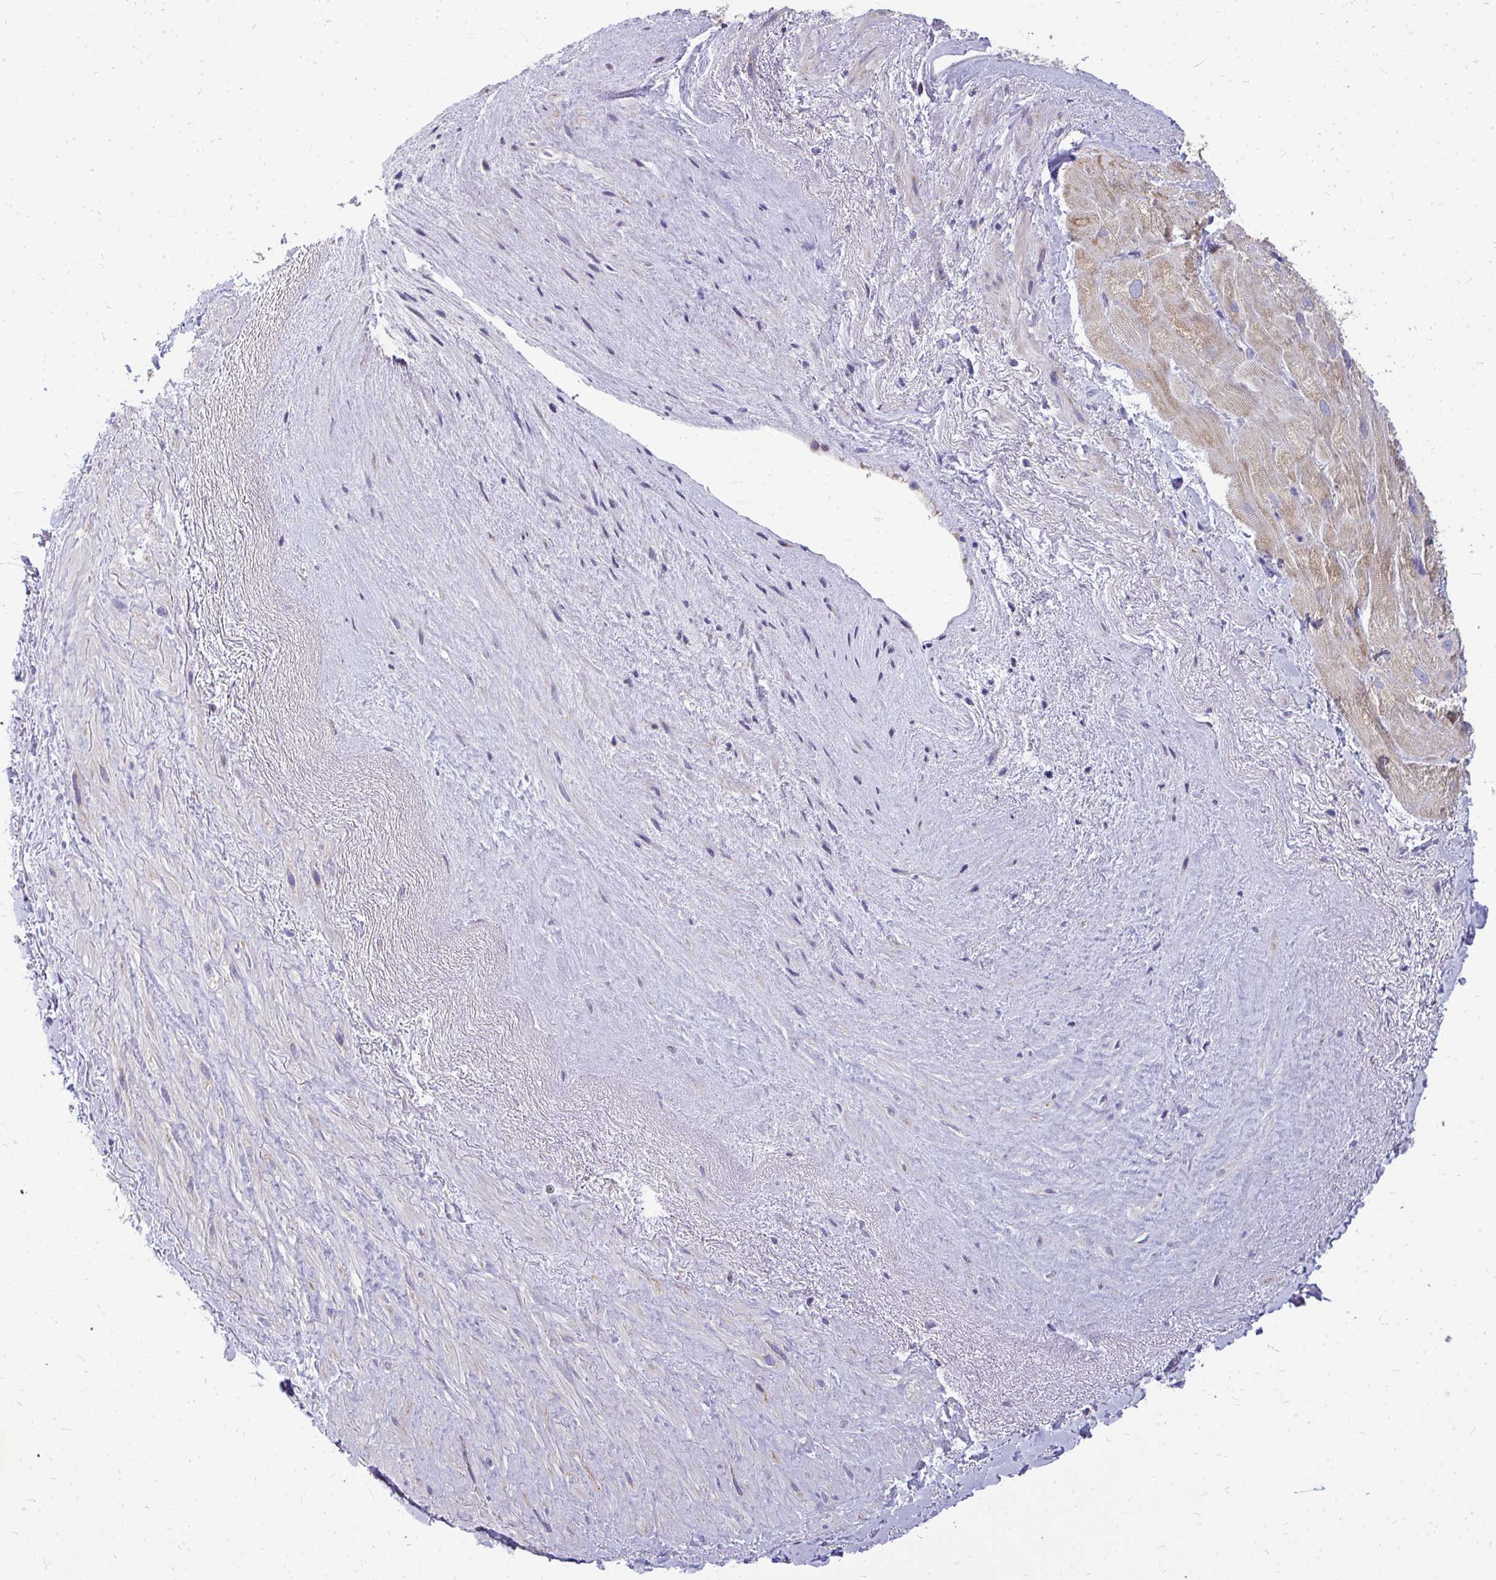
{"staining": {"intensity": "moderate", "quantity": "25%-75%", "location": "cytoplasmic/membranous"}, "tissue": "heart muscle", "cell_type": "Cardiomyocytes", "image_type": "normal", "snomed": [{"axis": "morphology", "description": "Normal tissue, NOS"}, {"axis": "topography", "description": "Heart"}], "caption": "Brown immunohistochemical staining in benign heart muscle demonstrates moderate cytoplasmic/membranous staining in approximately 25%-75% of cardiomyocytes.", "gene": "RPLP2", "patient": {"sex": "male", "age": 62}}